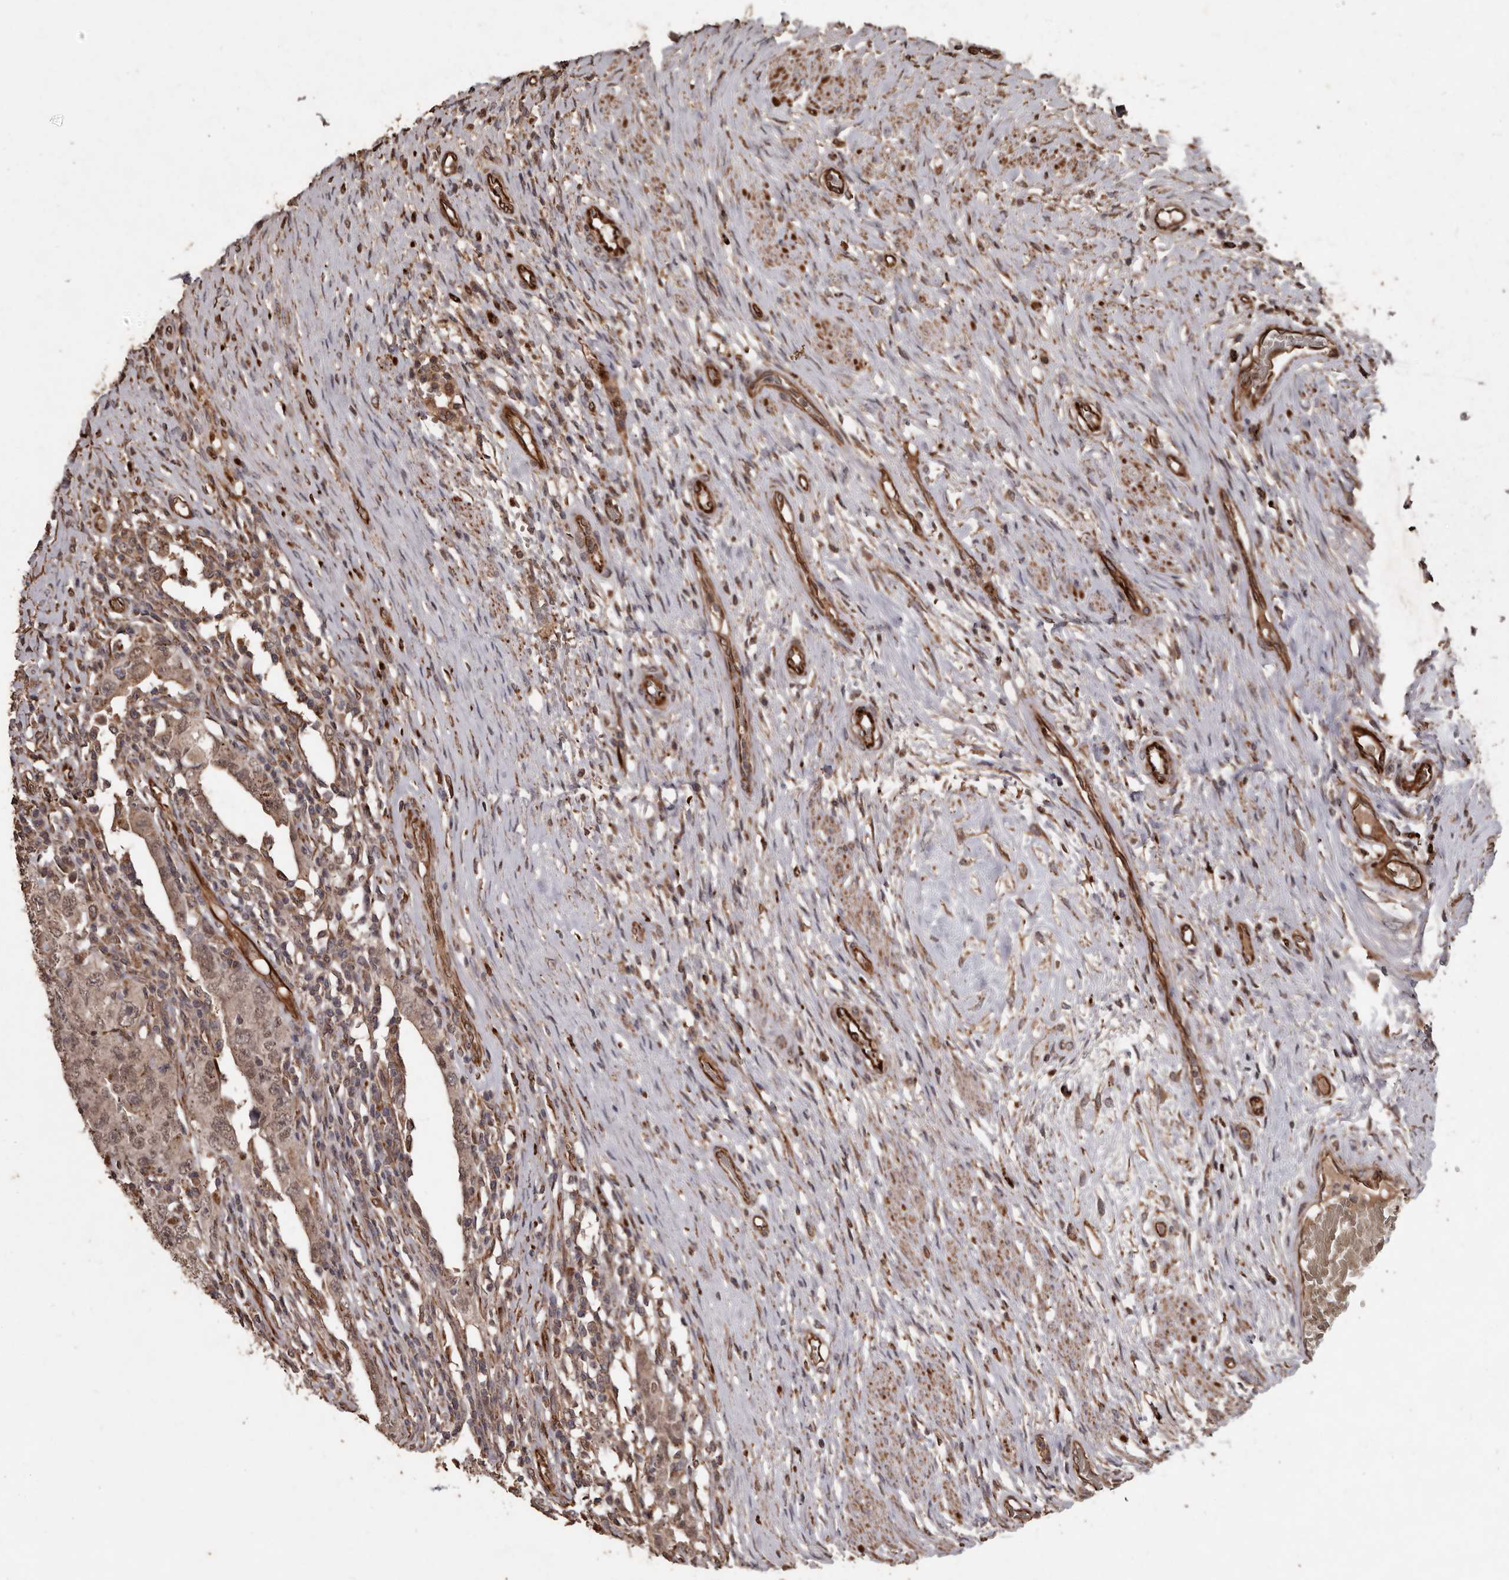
{"staining": {"intensity": "weak", "quantity": ">75%", "location": "cytoplasmic/membranous,nuclear"}, "tissue": "testis cancer", "cell_type": "Tumor cells", "image_type": "cancer", "snomed": [{"axis": "morphology", "description": "Carcinoma, Embryonal, NOS"}, {"axis": "topography", "description": "Testis"}], "caption": "Immunohistochemical staining of embryonal carcinoma (testis) exhibits low levels of weak cytoplasmic/membranous and nuclear protein expression in about >75% of tumor cells.", "gene": "BRAT1", "patient": {"sex": "male", "age": 26}}